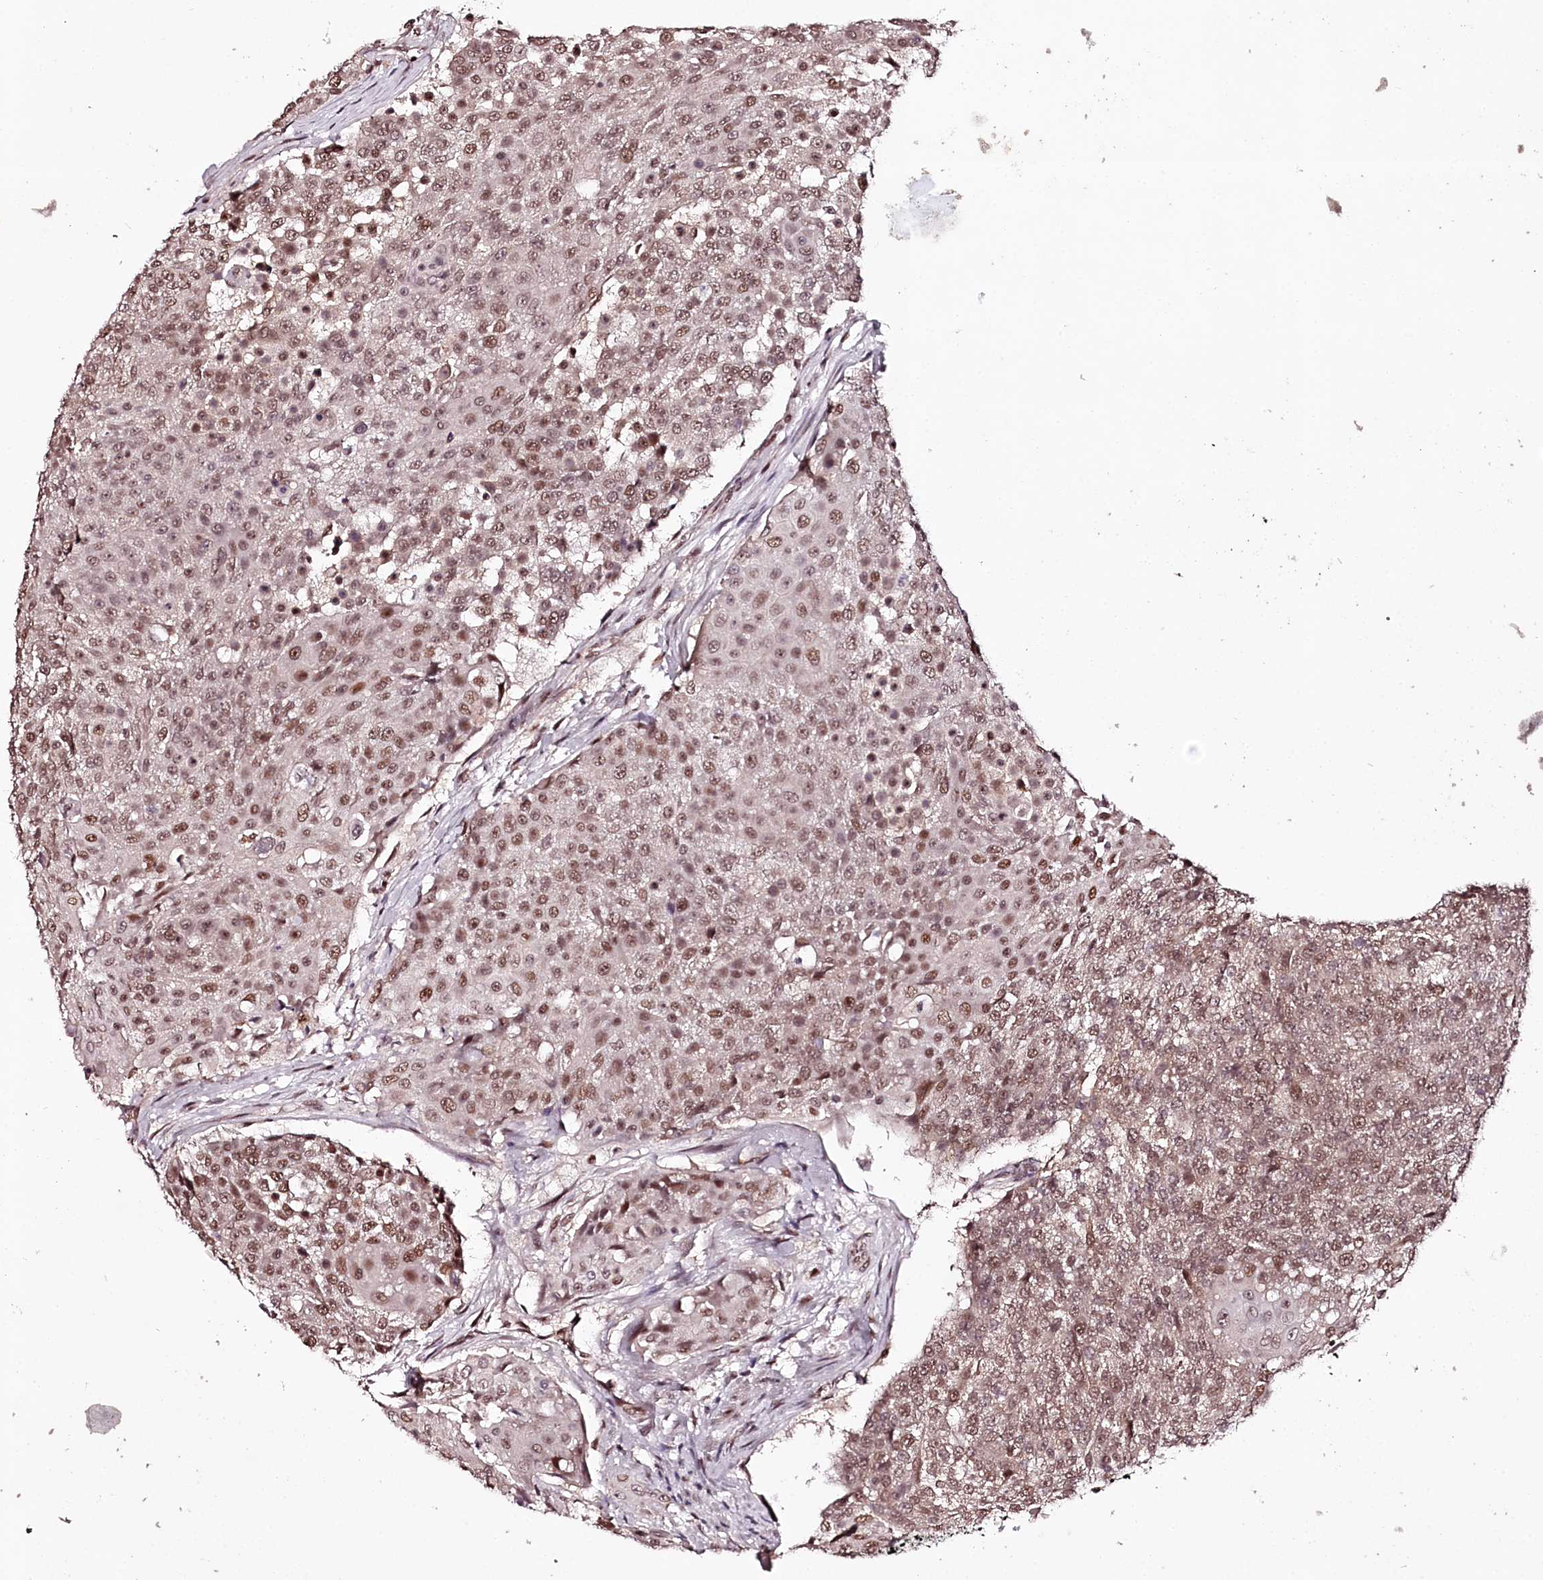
{"staining": {"intensity": "moderate", "quantity": ">75%", "location": "nuclear"}, "tissue": "urothelial cancer", "cell_type": "Tumor cells", "image_type": "cancer", "snomed": [{"axis": "morphology", "description": "Urothelial carcinoma, High grade"}, {"axis": "topography", "description": "Urinary bladder"}], "caption": "An image of human urothelial cancer stained for a protein displays moderate nuclear brown staining in tumor cells.", "gene": "TTC33", "patient": {"sex": "female", "age": 63}}